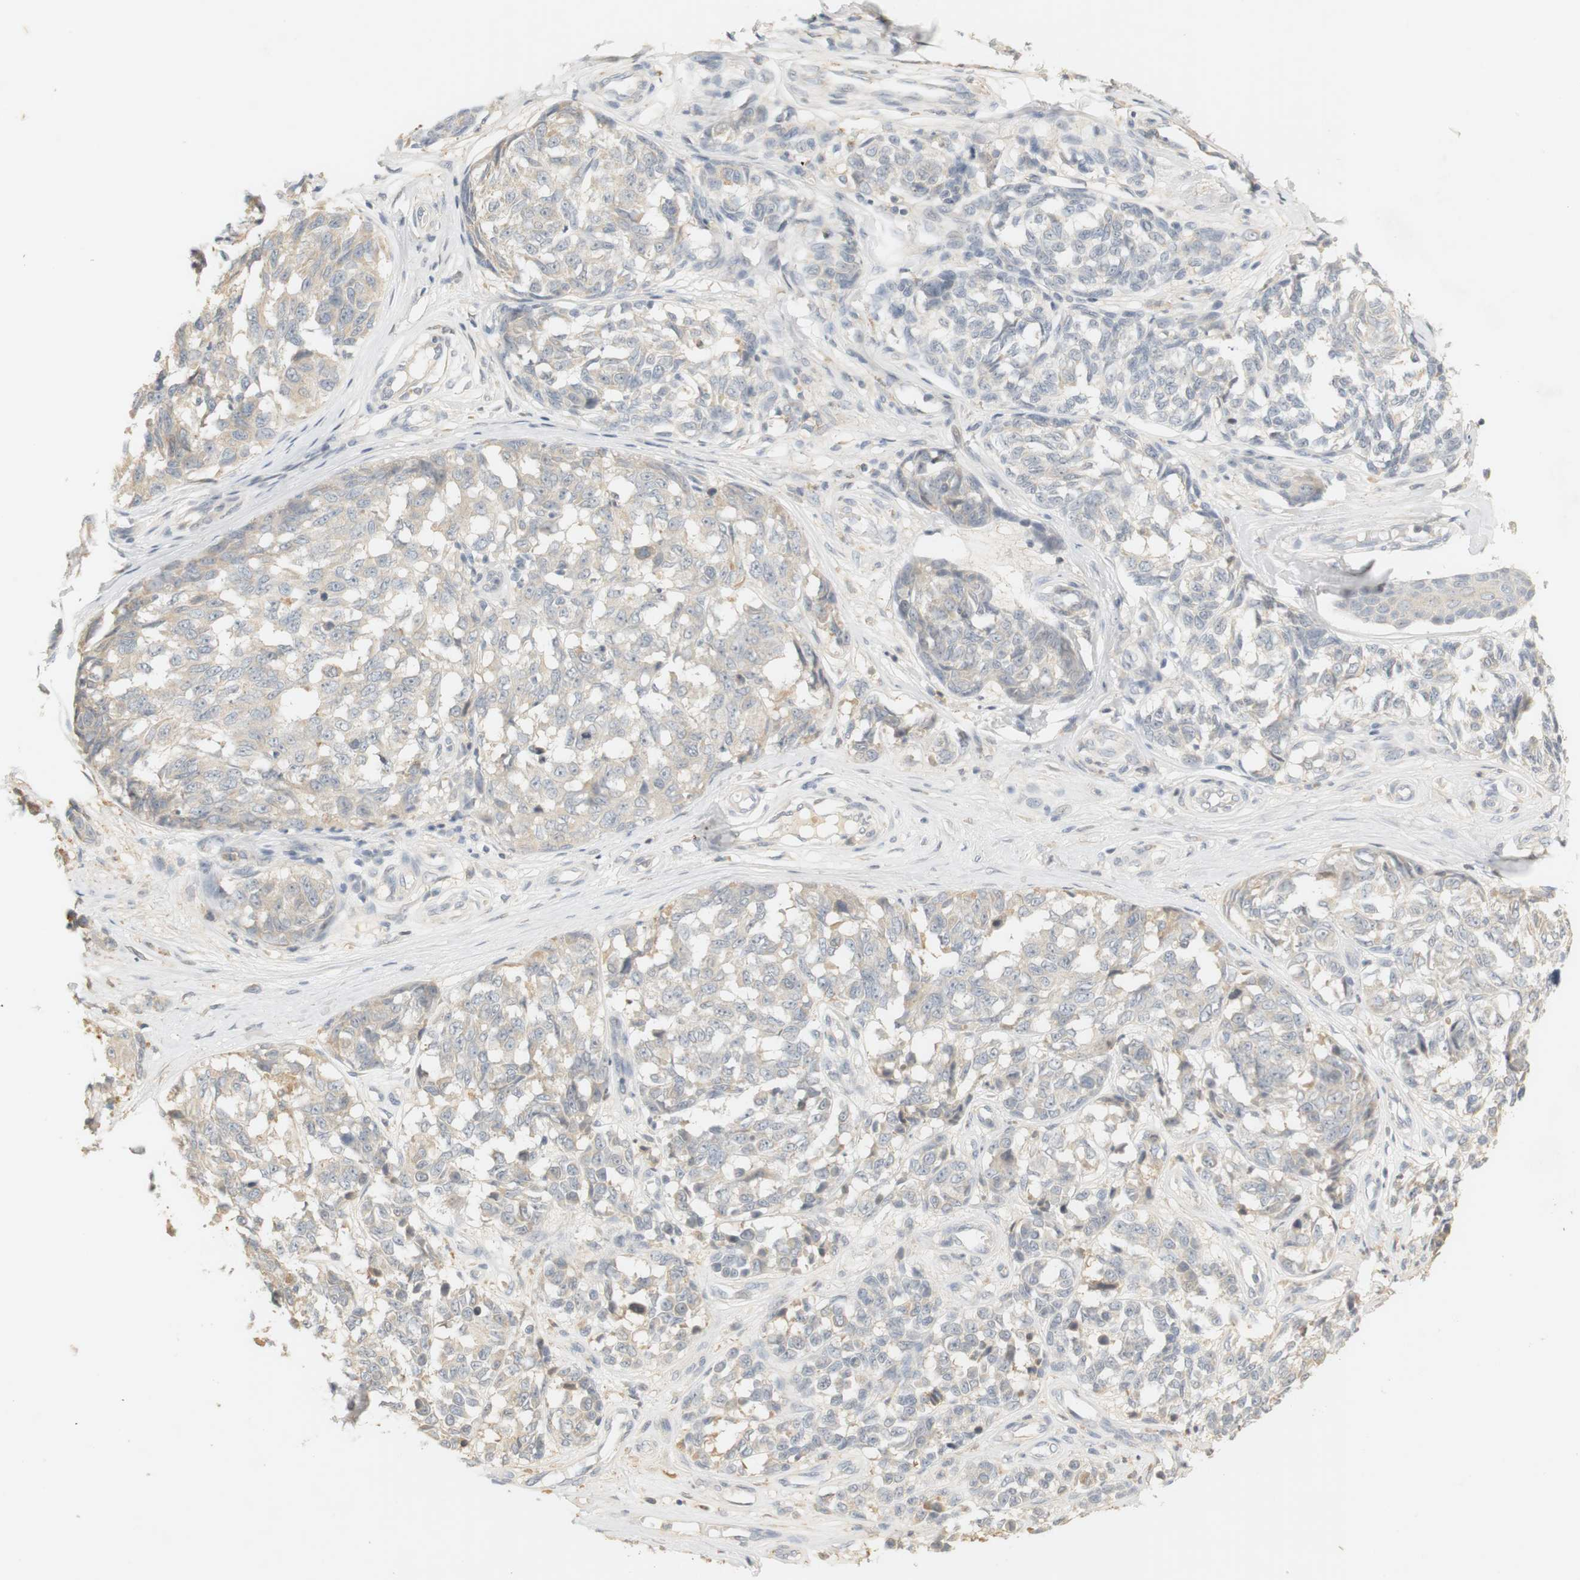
{"staining": {"intensity": "weak", "quantity": "<25%", "location": "cytoplasmic/membranous"}, "tissue": "melanoma", "cell_type": "Tumor cells", "image_type": "cancer", "snomed": [{"axis": "morphology", "description": "Malignant melanoma, NOS"}, {"axis": "topography", "description": "Skin"}], "caption": "Malignant melanoma was stained to show a protein in brown. There is no significant positivity in tumor cells.", "gene": "RTN3", "patient": {"sex": "female", "age": 64}}